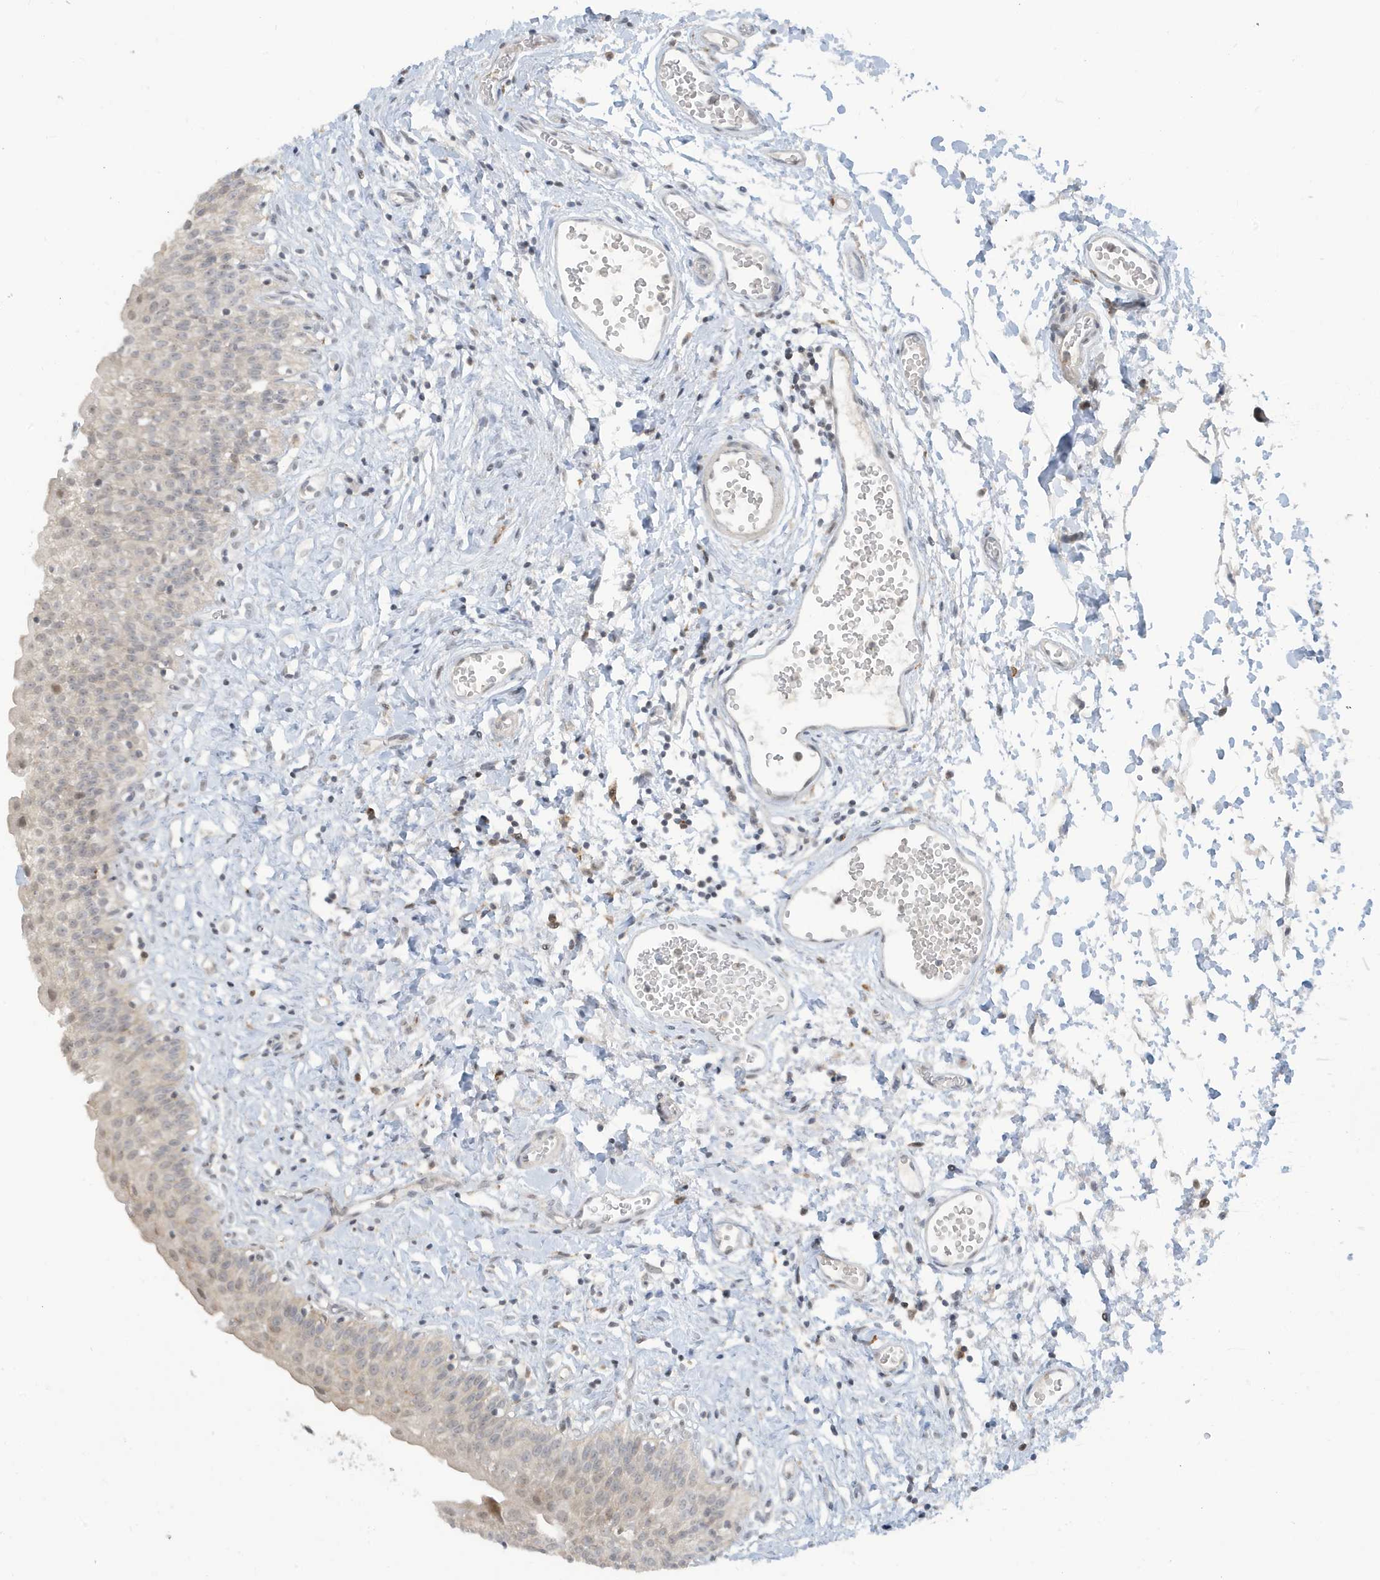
{"staining": {"intensity": "weak", "quantity": "<25%", "location": "cytoplasmic/membranous"}, "tissue": "urinary bladder", "cell_type": "Urothelial cells", "image_type": "normal", "snomed": [{"axis": "morphology", "description": "Normal tissue, NOS"}, {"axis": "topography", "description": "Urinary bladder"}], "caption": "This is a photomicrograph of immunohistochemistry (IHC) staining of benign urinary bladder, which shows no expression in urothelial cells. (DAB immunohistochemistry with hematoxylin counter stain).", "gene": "PRRT3", "patient": {"sex": "male", "age": 51}}